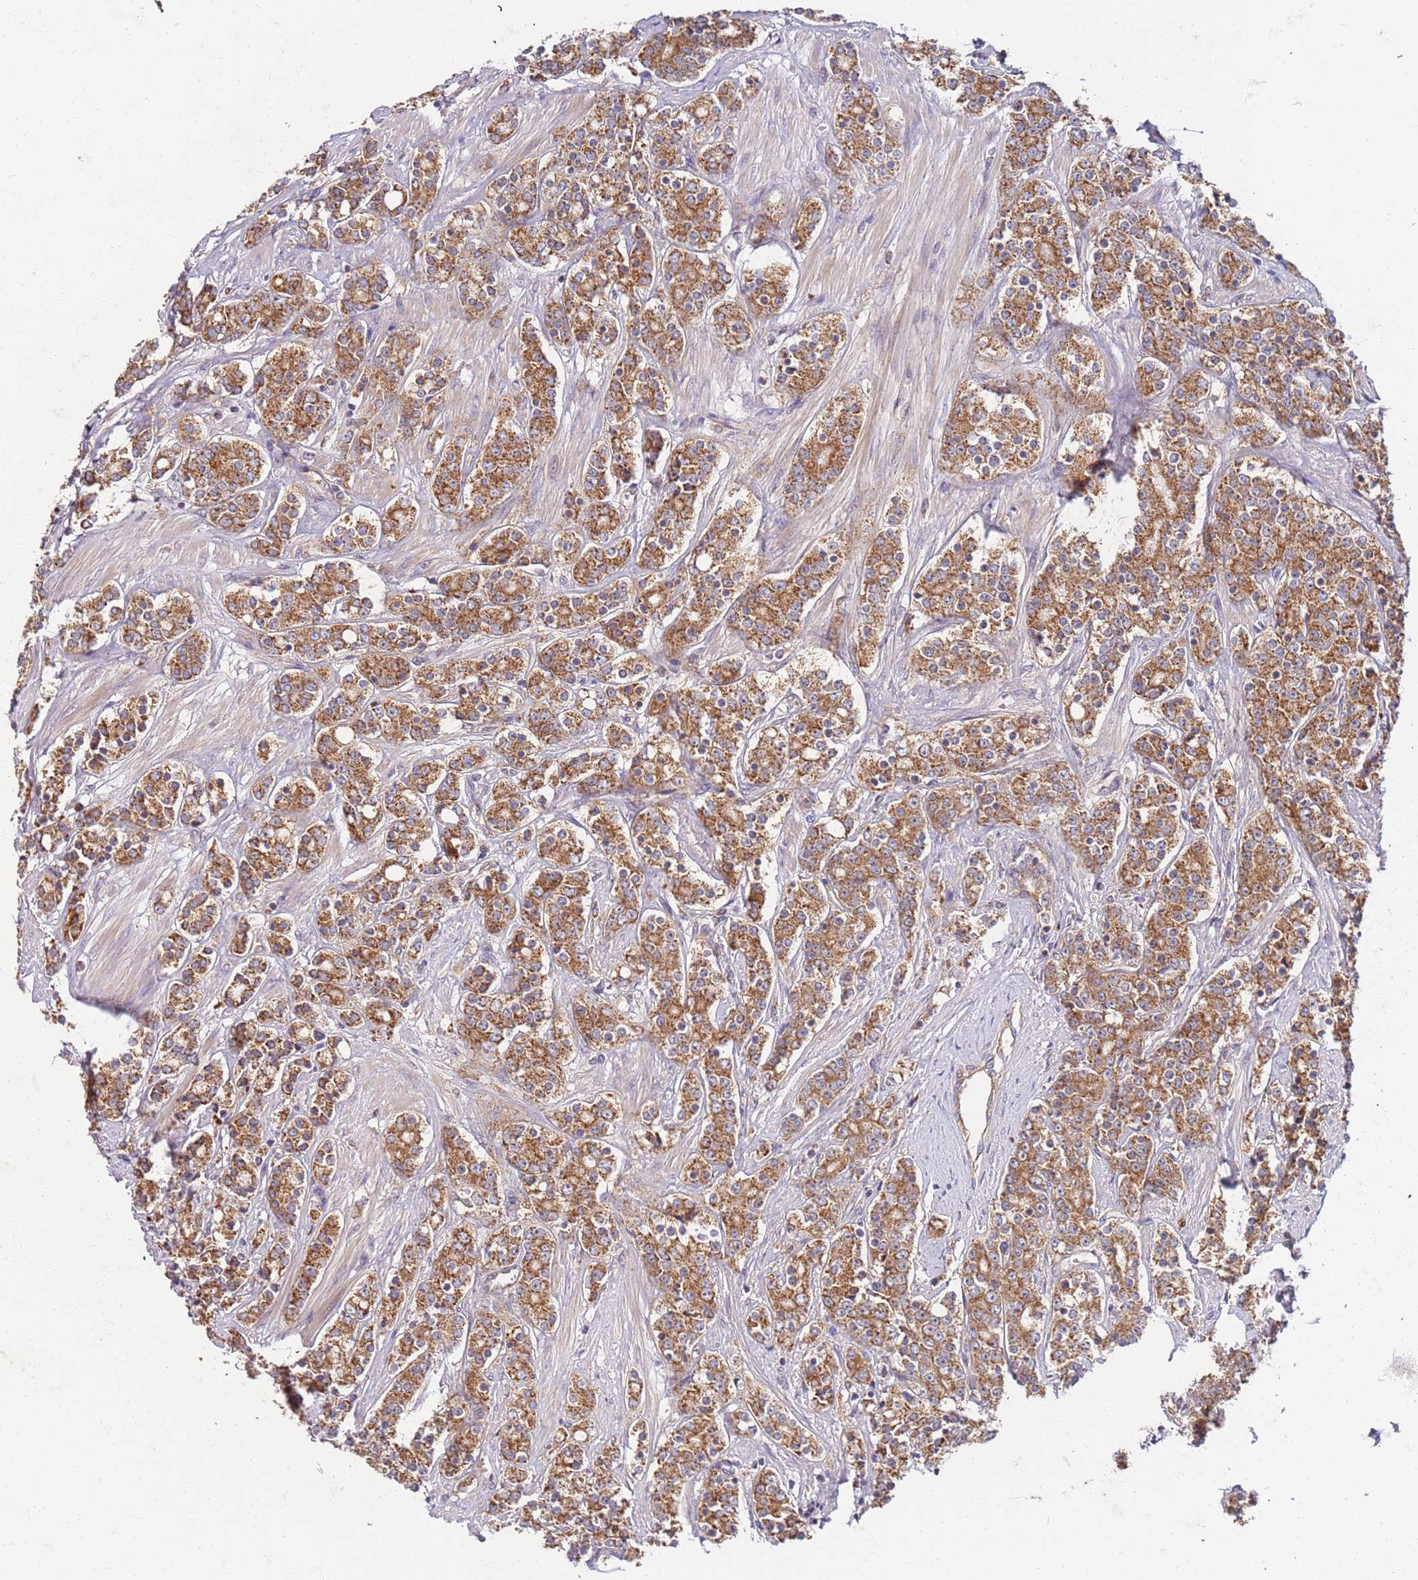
{"staining": {"intensity": "strong", "quantity": ">75%", "location": "cytoplasmic/membranous"}, "tissue": "prostate cancer", "cell_type": "Tumor cells", "image_type": "cancer", "snomed": [{"axis": "morphology", "description": "Adenocarcinoma, High grade"}, {"axis": "topography", "description": "Prostate"}], "caption": "Immunohistochemical staining of prostate adenocarcinoma (high-grade) displays high levels of strong cytoplasmic/membranous staining in about >75% of tumor cells.", "gene": "OSBP", "patient": {"sex": "male", "age": 62}}